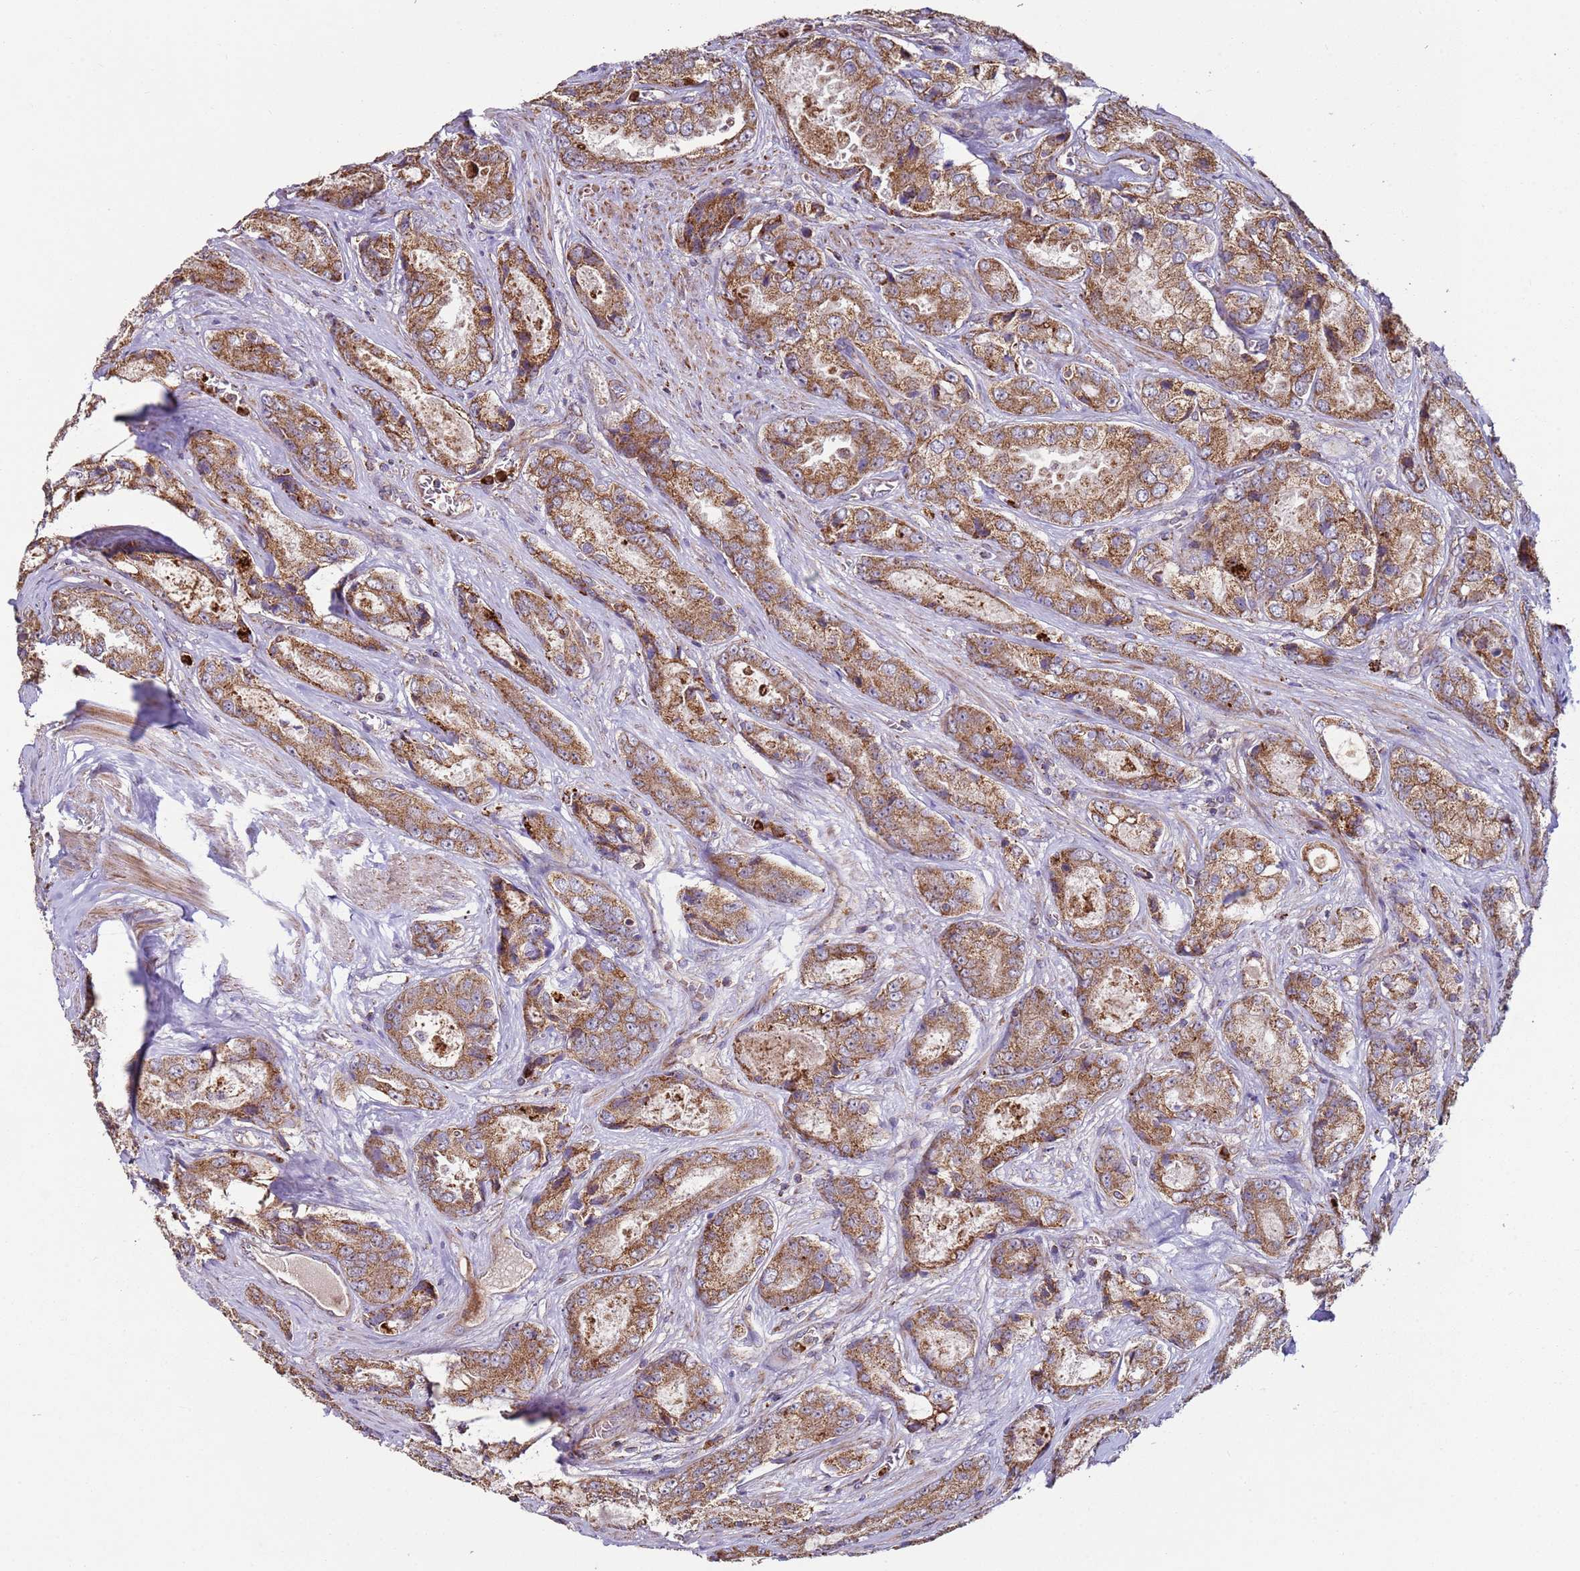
{"staining": {"intensity": "moderate", "quantity": ">75%", "location": "cytoplasmic/membranous"}, "tissue": "prostate cancer", "cell_type": "Tumor cells", "image_type": "cancer", "snomed": [{"axis": "morphology", "description": "Adenocarcinoma, Low grade"}, {"axis": "topography", "description": "Prostate"}], "caption": "Immunohistochemistry (IHC) micrograph of neoplastic tissue: human prostate cancer (low-grade adenocarcinoma) stained using immunohistochemistry (IHC) reveals medium levels of moderate protein expression localized specifically in the cytoplasmic/membranous of tumor cells, appearing as a cytoplasmic/membranous brown color.", "gene": "FBXO33", "patient": {"sex": "male", "age": 68}}